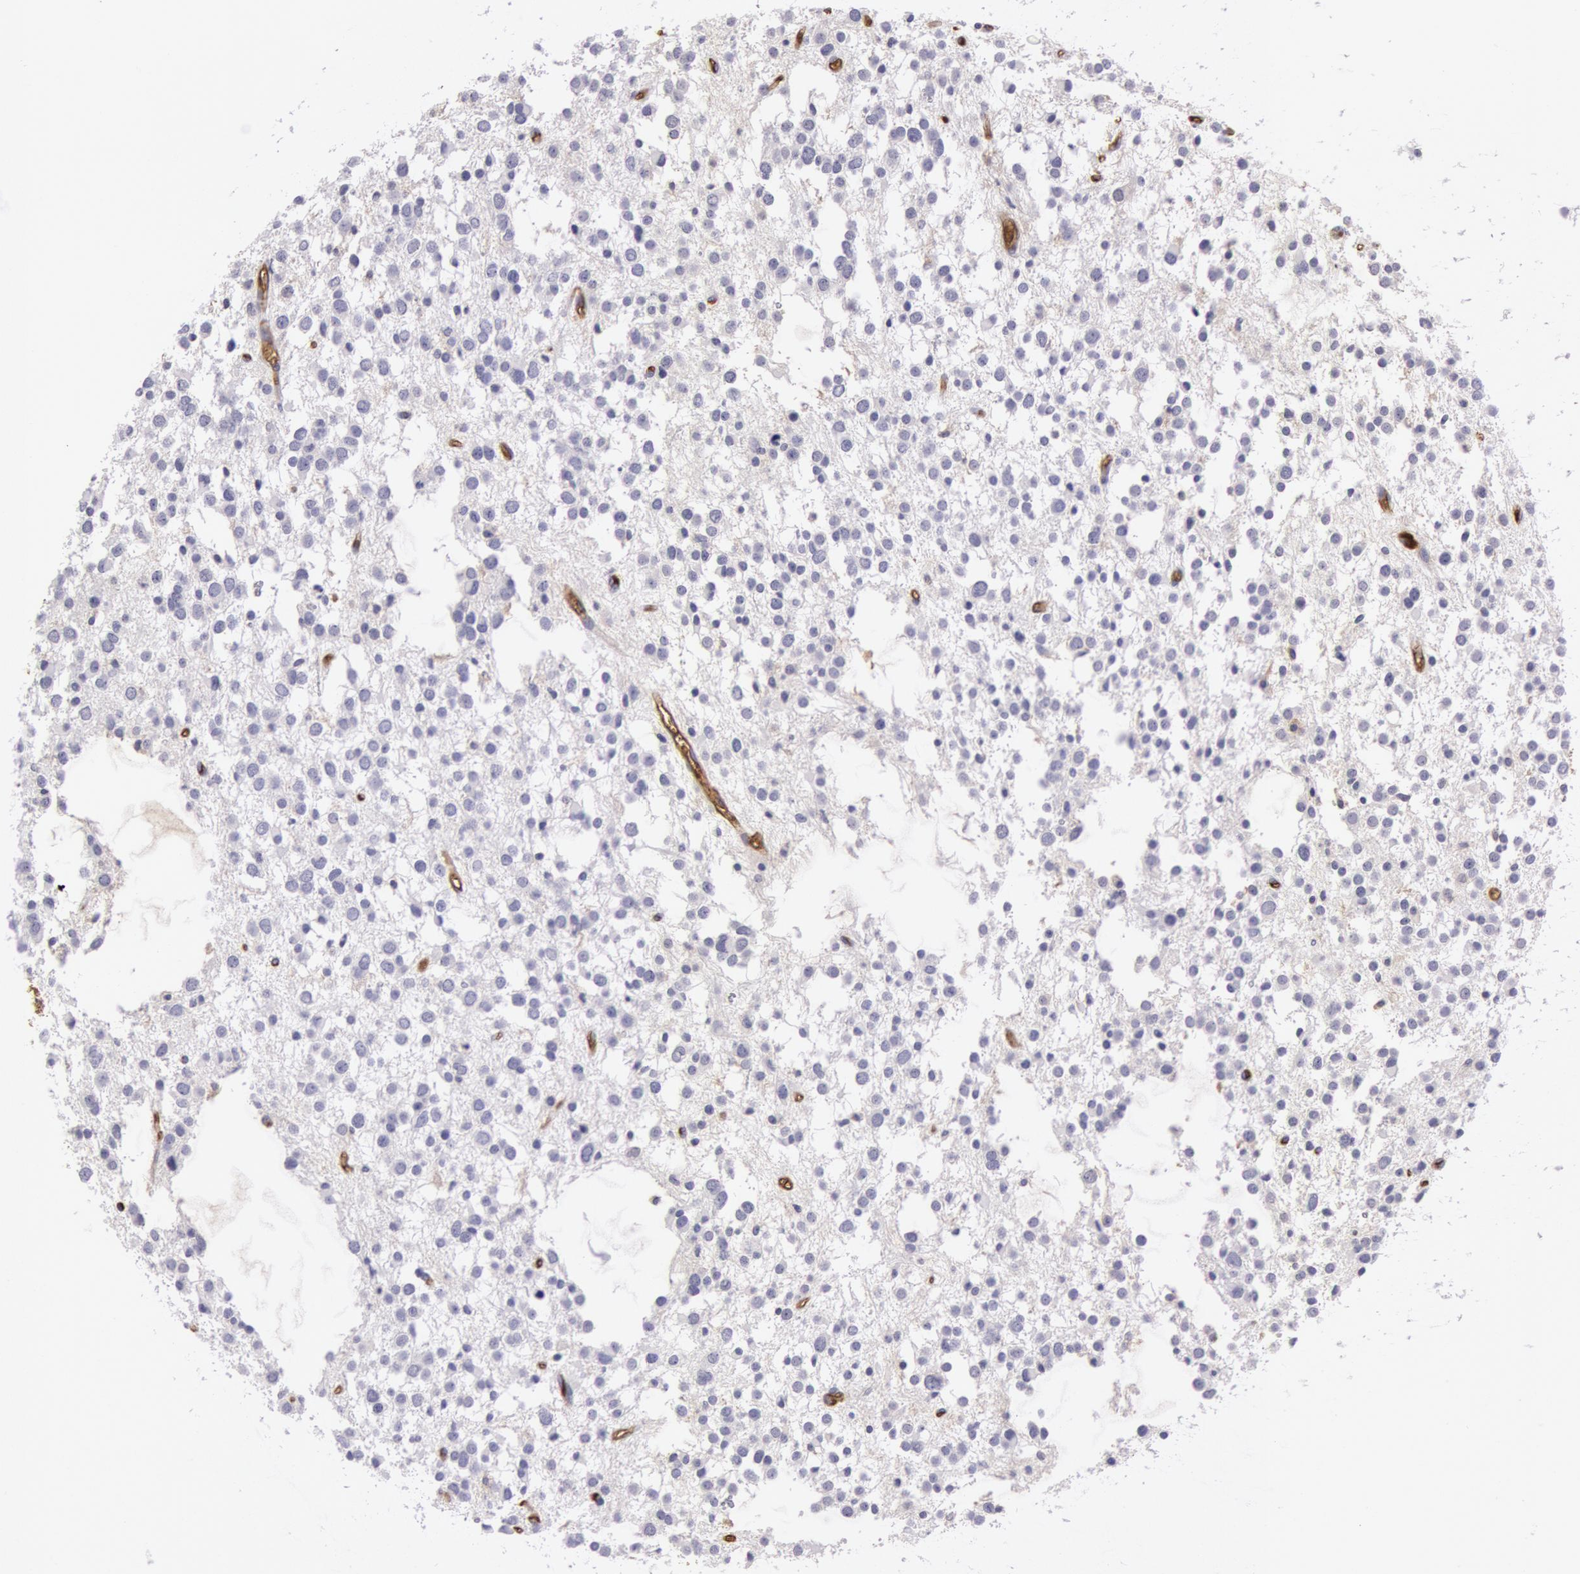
{"staining": {"intensity": "weak", "quantity": "<25%", "location": "cytoplasmic/membranous"}, "tissue": "glioma", "cell_type": "Tumor cells", "image_type": "cancer", "snomed": [{"axis": "morphology", "description": "Glioma, malignant, Low grade"}, {"axis": "topography", "description": "Brain"}], "caption": "This is an immunohistochemistry (IHC) photomicrograph of human malignant glioma (low-grade). There is no staining in tumor cells.", "gene": "IGHG1", "patient": {"sex": "female", "age": 36}}